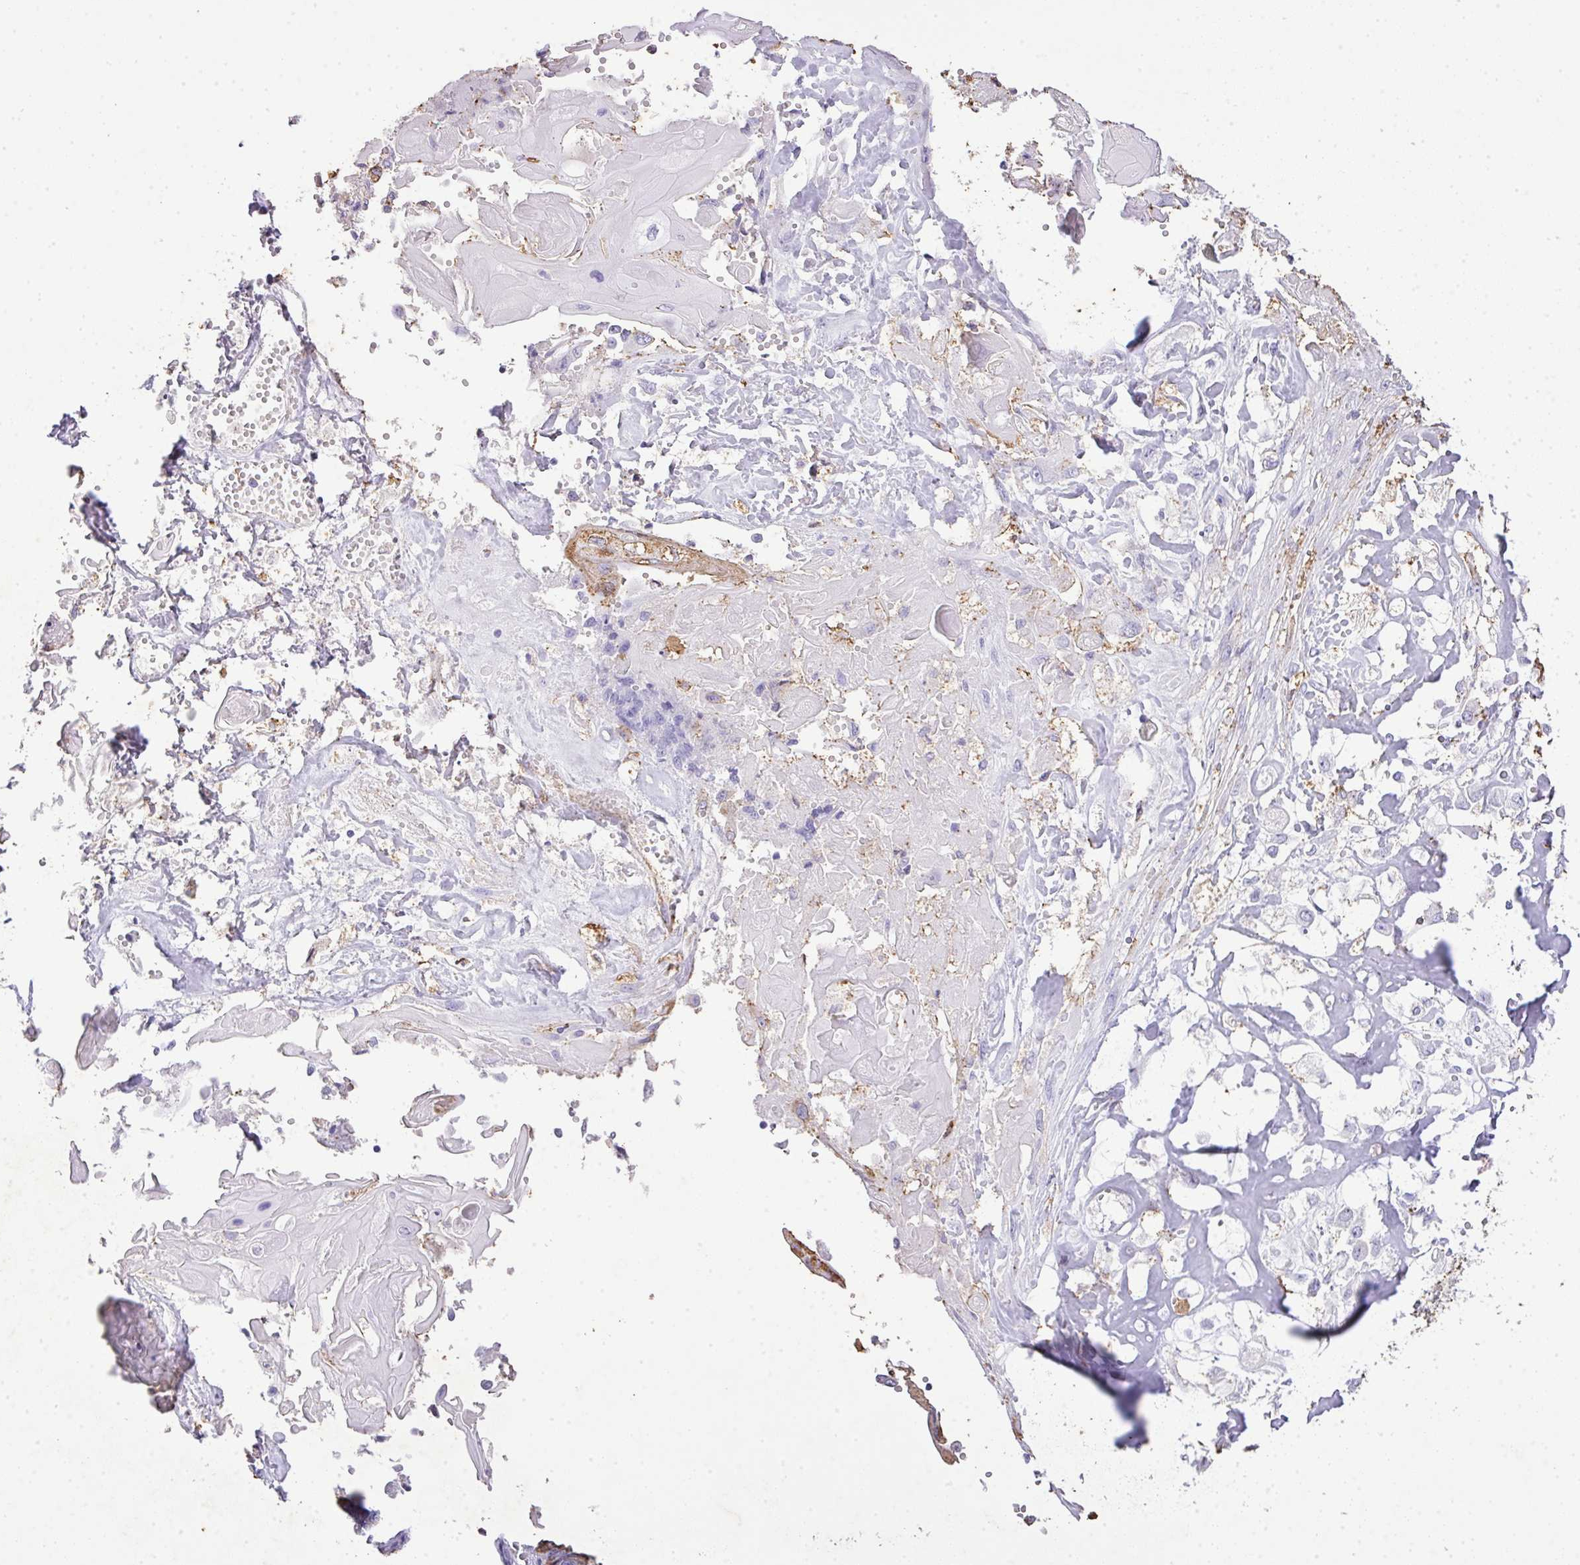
{"staining": {"intensity": "negative", "quantity": "none", "location": "none"}, "tissue": "endometrial cancer", "cell_type": "Tumor cells", "image_type": "cancer", "snomed": [{"axis": "morphology", "description": "Adenocarcinoma, NOS"}, {"axis": "topography", "description": "Endometrium"}], "caption": "DAB immunohistochemical staining of human endometrial cancer (adenocarcinoma) reveals no significant staining in tumor cells.", "gene": "KCNJ11", "patient": {"sex": "female", "age": 32}}